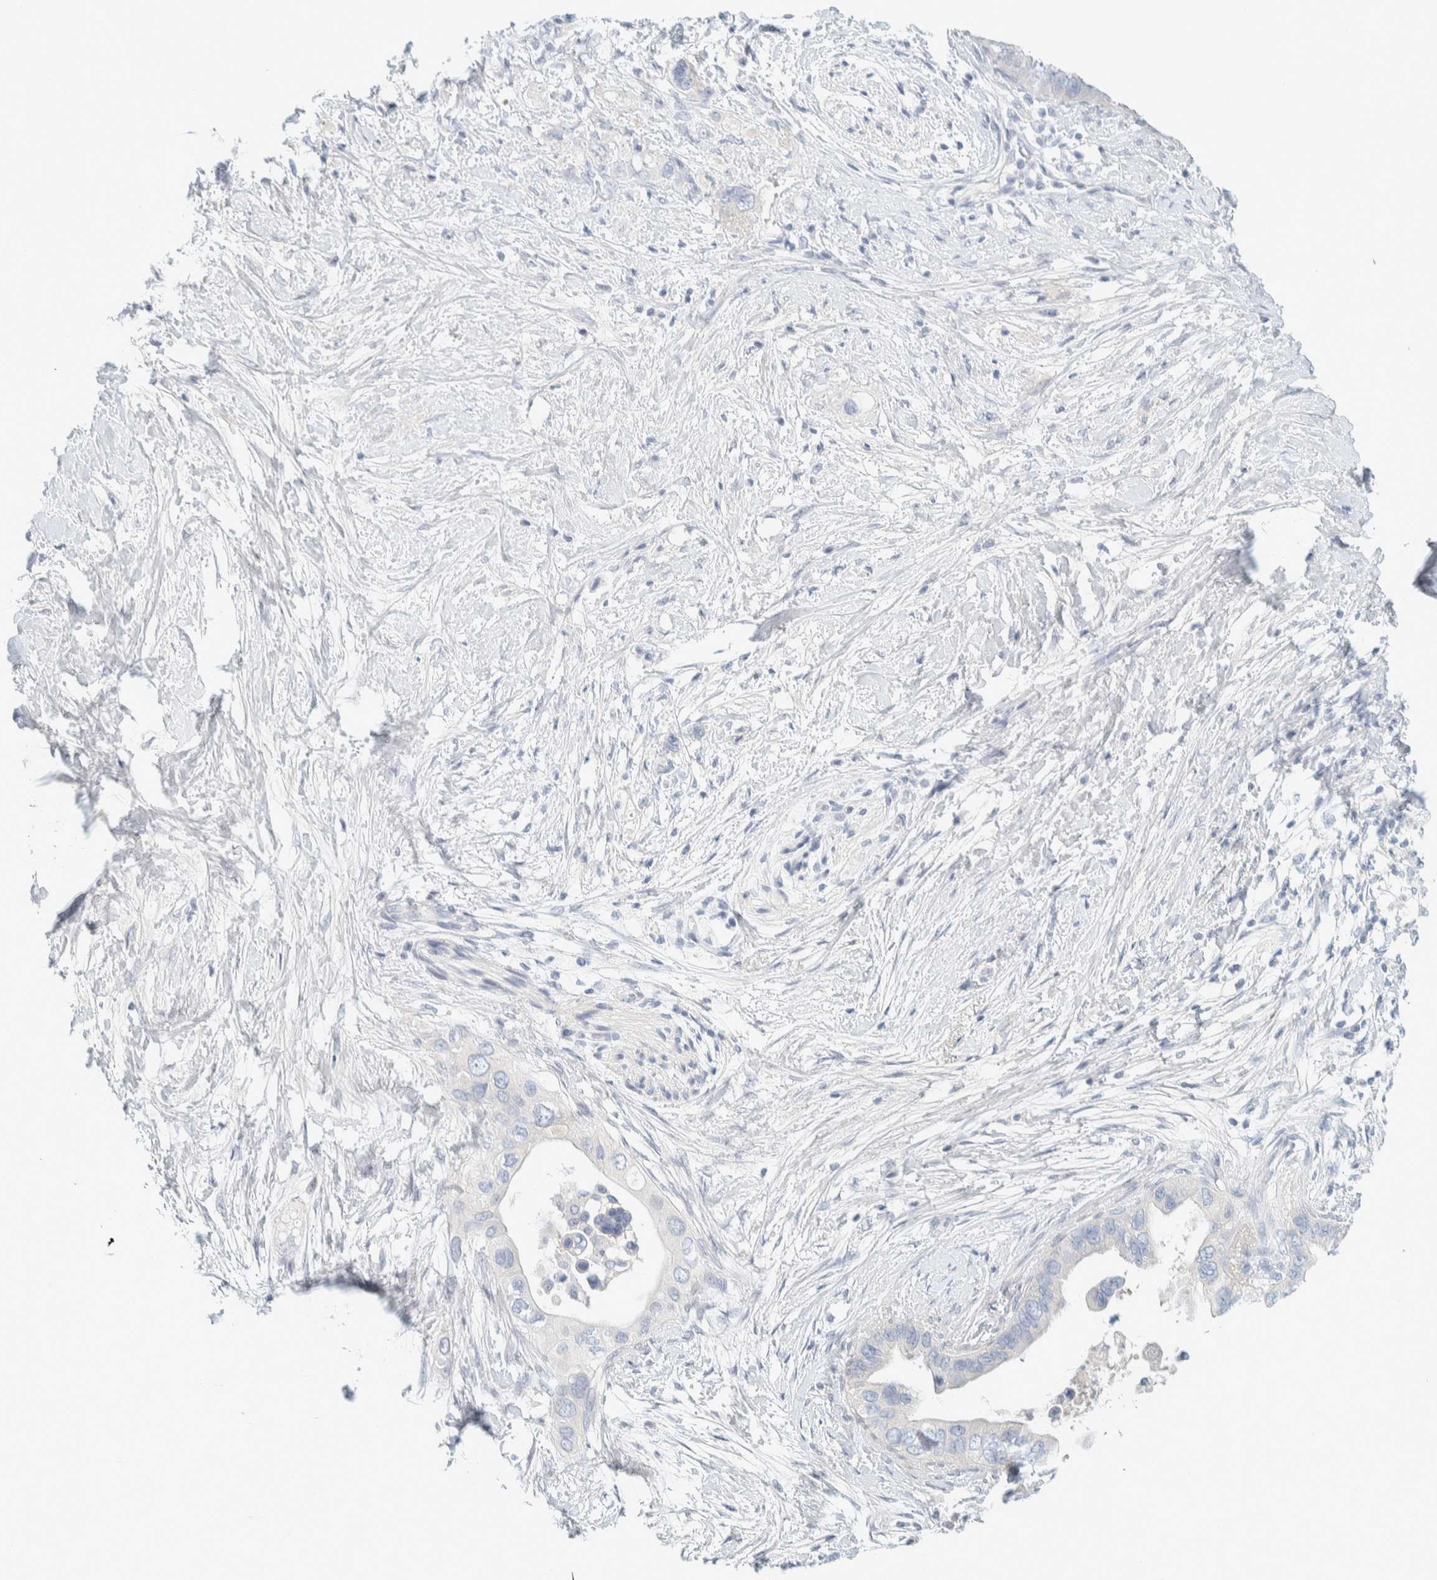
{"staining": {"intensity": "negative", "quantity": "none", "location": "none"}, "tissue": "pancreatic cancer", "cell_type": "Tumor cells", "image_type": "cancer", "snomed": [{"axis": "morphology", "description": "Adenocarcinoma, NOS"}, {"axis": "topography", "description": "Pancreas"}], "caption": "DAB immunohistochemical staining of human pancreatic cancer displays no significant positivity in tumor cells. The staining is performed using DAB (3,3'-diaminobenzidine) brown chromogen with nuclei counter-stained in using hematoxylin.", "gene": "ALOX12B", "patient": {"sex": "female", "age": 56}}